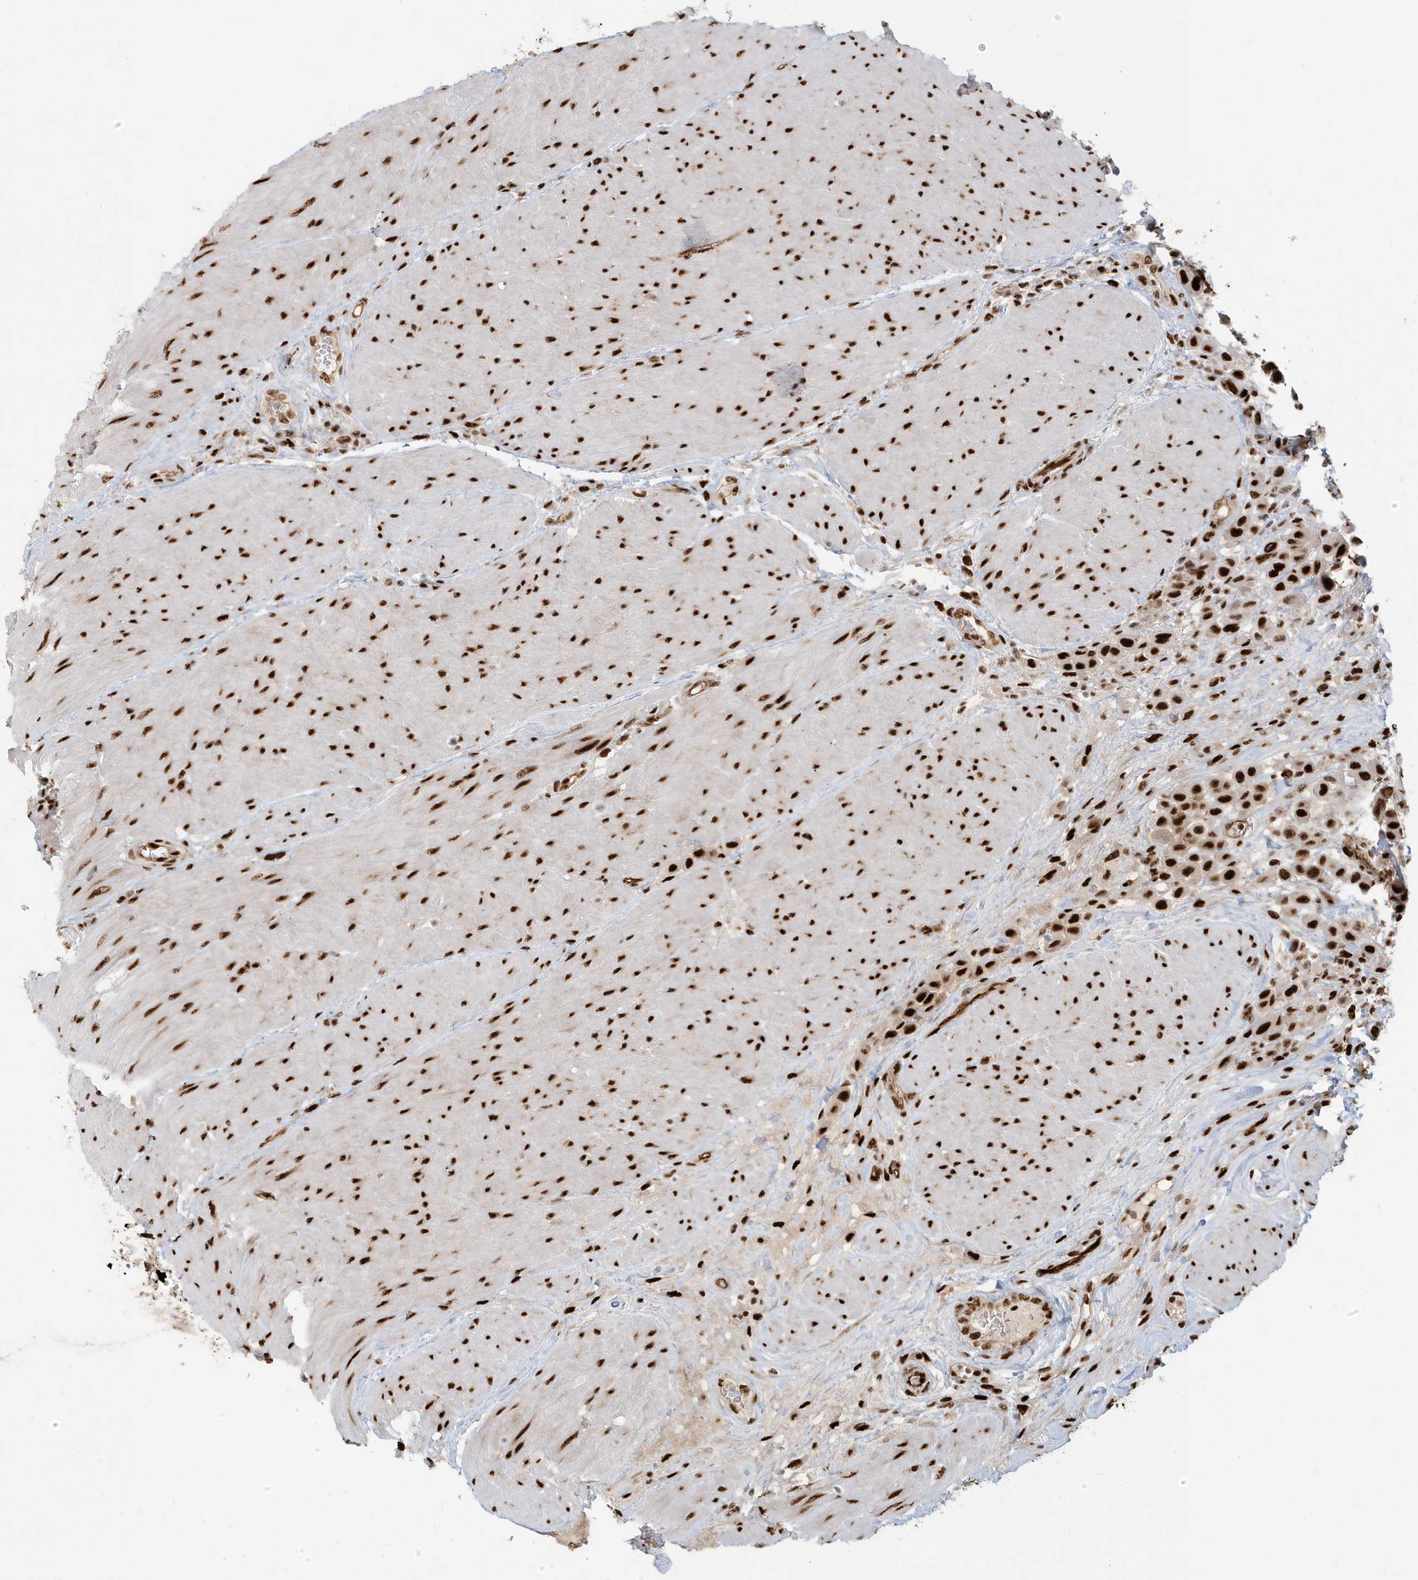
{"staining": {"intensity": "strong", "quantity": ">75%", "location": "nuclear"}, "tissue": "urothelial cancer", "cell_type": "Tumor cells", "image_type": "cancer", "snomed": [{"axis": "morphology", "description": "Urothelial carcinoma, High grade"}, {"axis": "topography", "description": "Urinary bladder"}], "caption": "There is high levels of strong nuclear expression in tumor cells of high-grade urothelial carcinoma, as demonstrated by immunohistochemical staining (brown color).", "gene": "CKS2", "patient": {"sex": "male", "age": 50}}